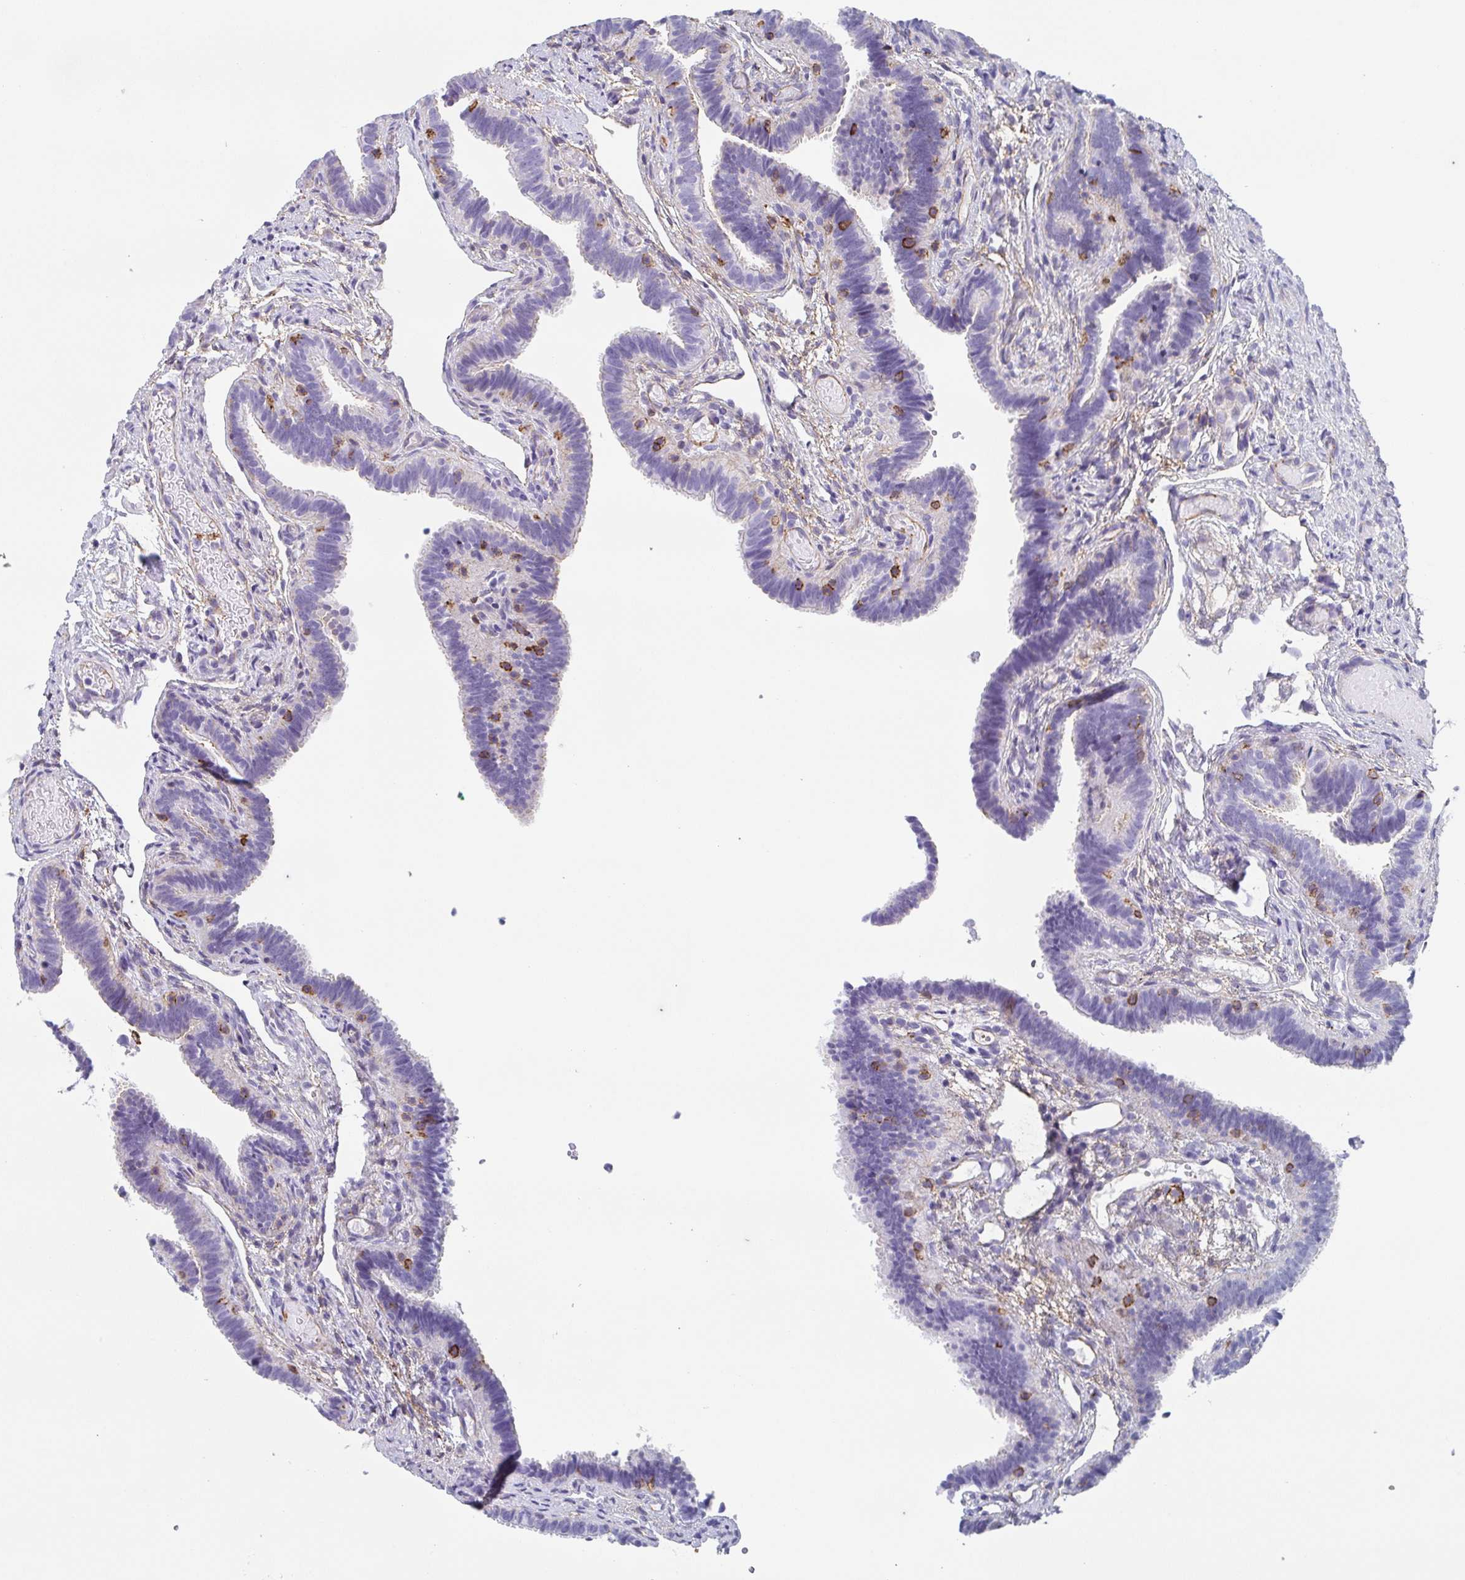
{"staining": {"intensity": "weak", "quantity": "25%-75%", "location": "cytoplasmic/membranous"}, "tissue": "fallopian tube", "cell_type": "Glandular cells", "image_type": "normal", "snomed": [{"axis": "morphology", "description": "Normal tissue, NOS"}, {"axis": "topography", "description": "Fallopian tube"}], "caption": "A high-resolution image shows immunohistochemistry staining of benign fallopian tube, which reveals weak cytoplasmic/membranous staining in approximately 25%-75% of glandular cells.", "gene": "DBN1", "patient": {"sex": "female", "age": 37}}